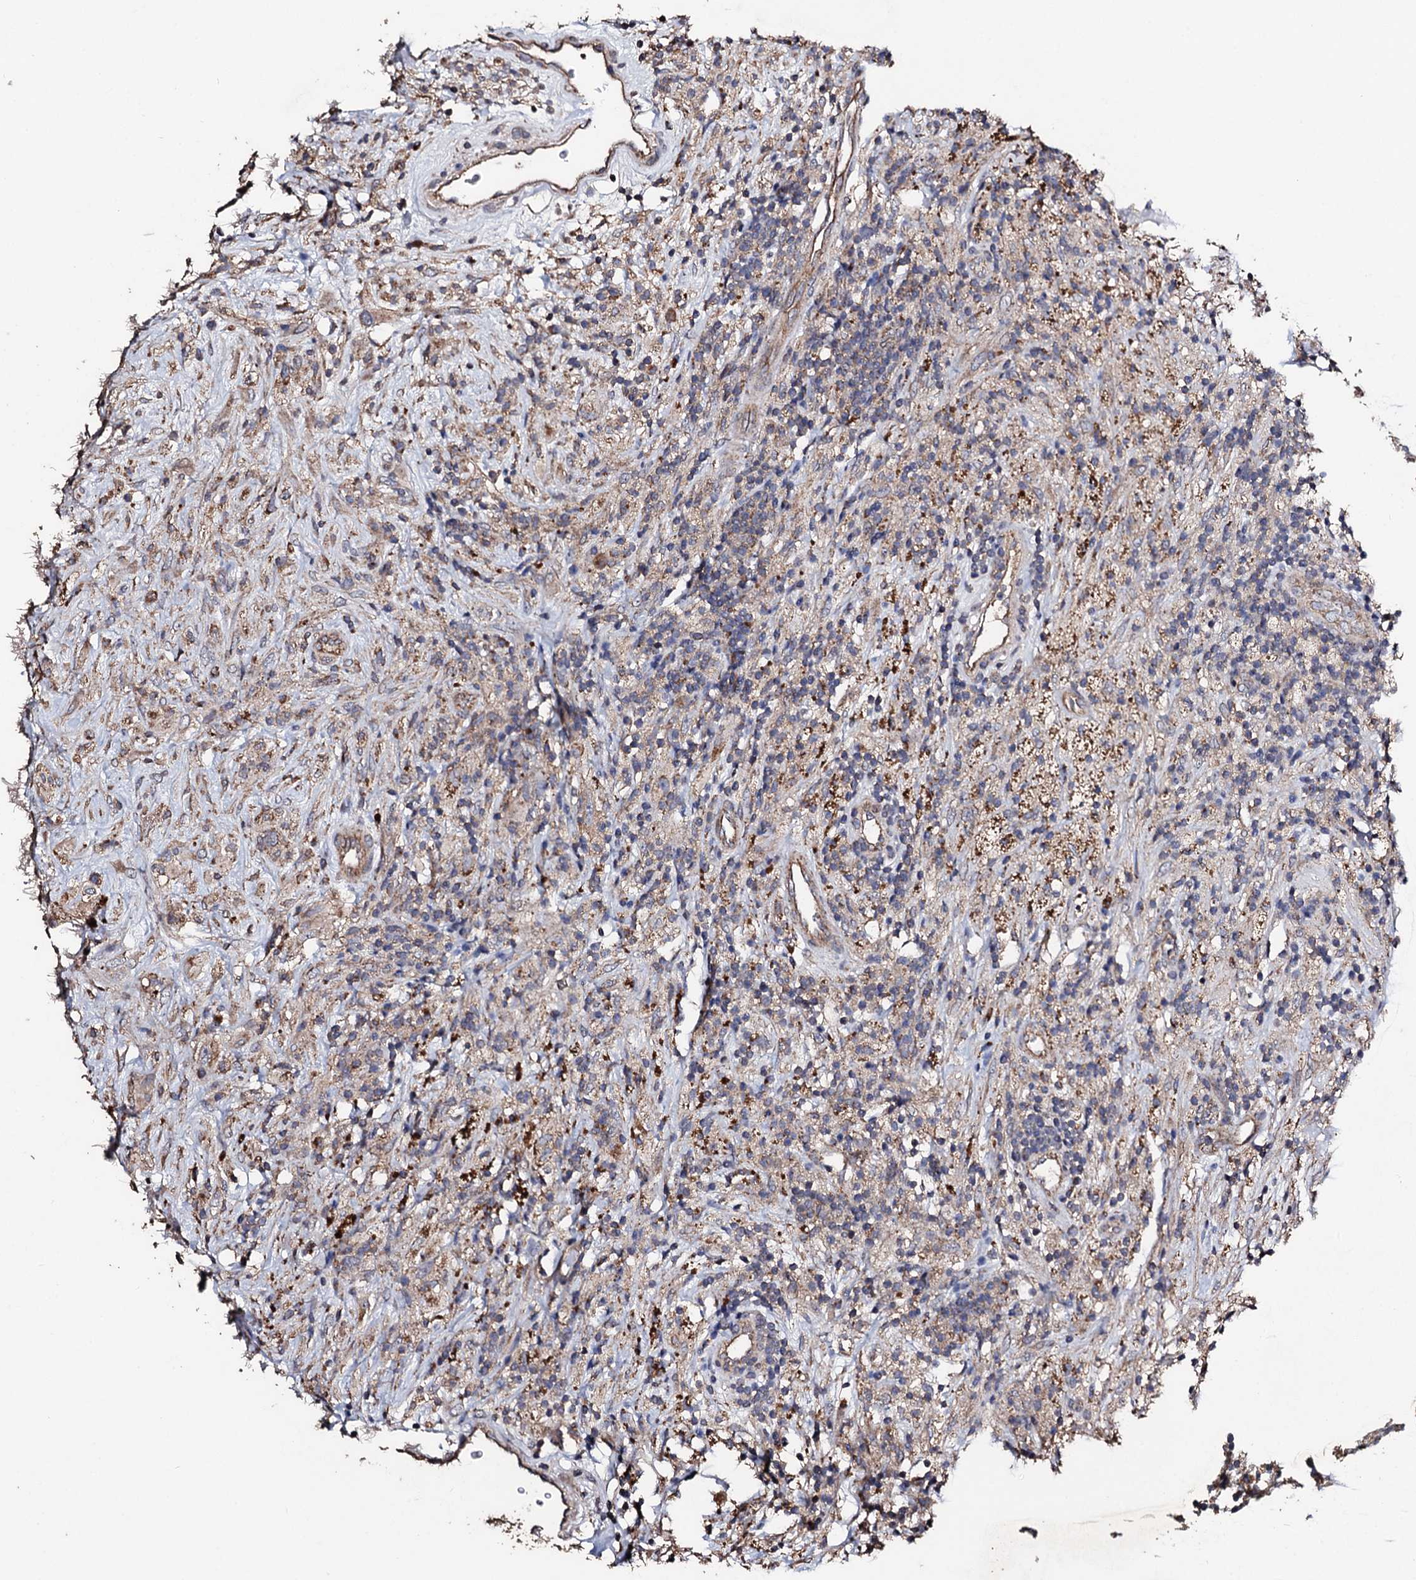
{"staining": {"intensity": "weak", "quantity": "25%-75%", "location": "cytoplasmic/membranous"}, "tissue": "glioma", "cell_type": "Tumor cells", "image_type": "cancer", "snomed": [{"axis": "morphology", "description": "Glioma, malignant, High grade"}, {"axis": "topography", "description": "Brain"}], "caption": "Protein expression analysis of malignant glioma (high-grade) exhibits weak cytoplasmic/membranous positivity in approximately 25%-75% of tumor cells. (Stains: DAB (3,3'-diaminobenzidine) in brown, nuclei in blue, Microscopy: brightfield microscopy at high magnification).", "gene": "PPTC7", "patient": {"sex": "male", "age": 69}}